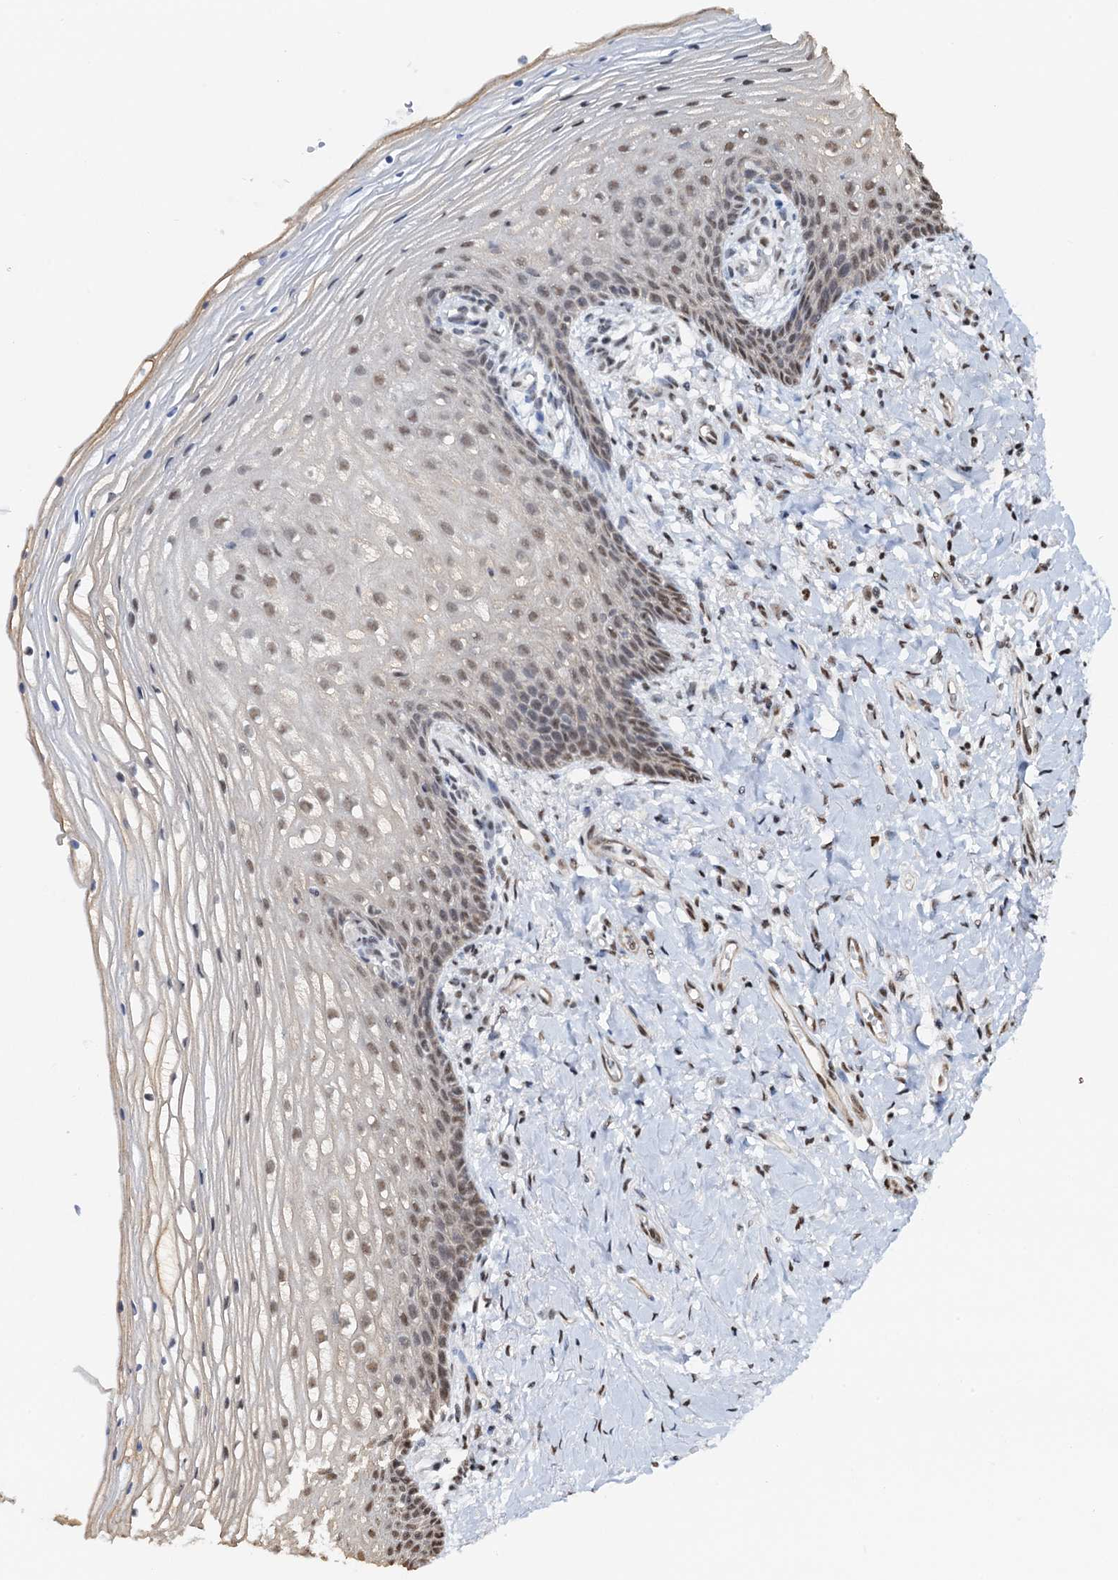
{"staining": {"intensity": "weak", "quantity": "25%-75%", "location": "nuclear"}, "tissue": "vagina", "cell_type": "Squamous epithelial cells", "image_type": "normal", "snomed": [{"axis": "morphology", "description": "Normal tissue, NOS"}, {"axis": "topography", "description": "Vagina"}], "caption": "Unremarkable vagina reveals weak nuclear positivity in about 25%-75% of squamous epithelial cells, visualized by immunohistochemistry. (Stains: DAB (3,3'-diaminobenzidine) in brown, nuclei in blue, Microscopy: brightfield microscopy at high magnification).", "gene": "ZNF609", "patient": {"sex": "female", "age": 60}}